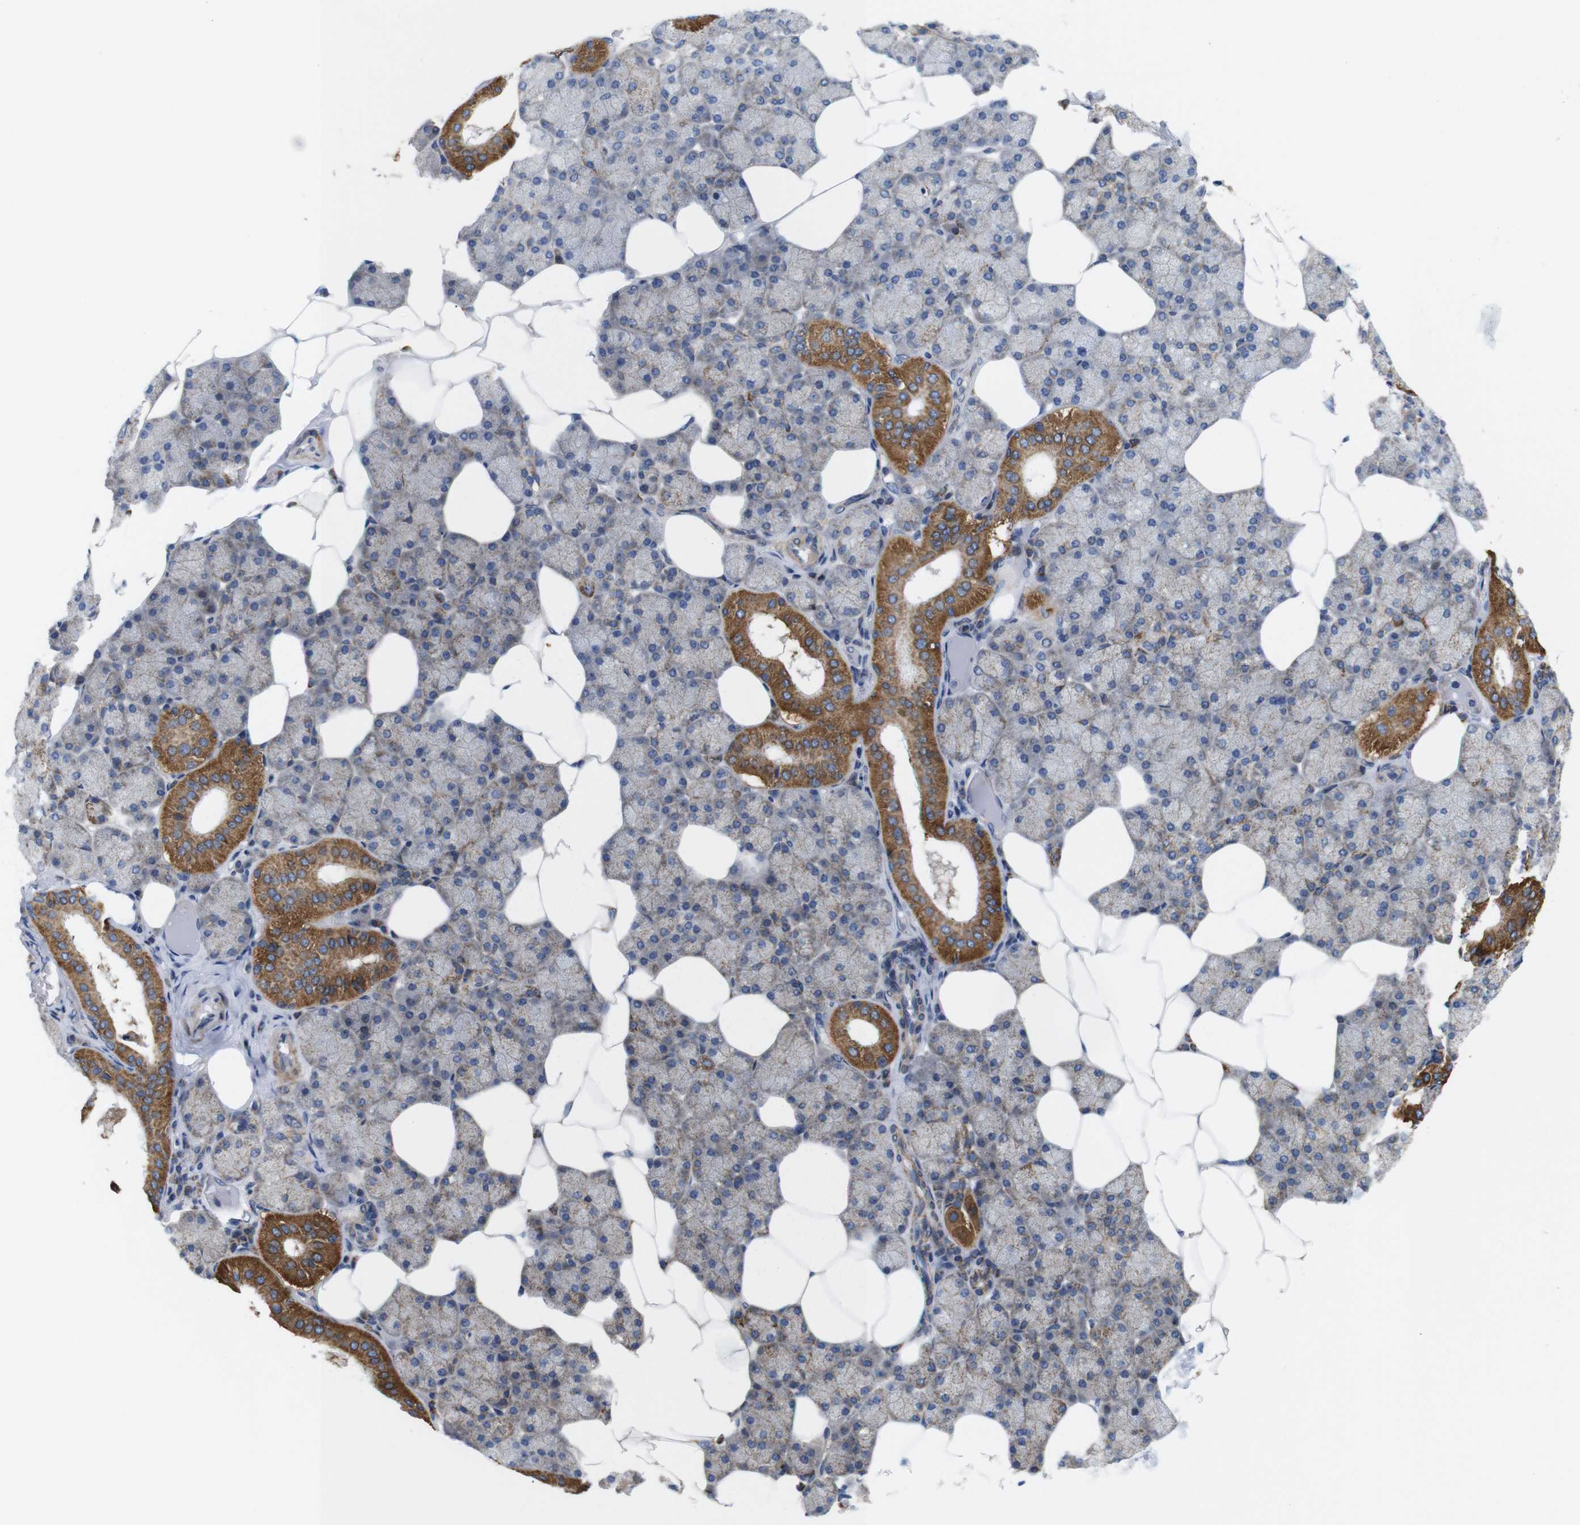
{"staining": {"intensity": "strong", "quantity": "25%-75%", "location": "cytoplasmic/membranous"}, "tissue": "salivary gland", "cell_type": "Glandular cells", "image_type": "normal", "snomed": [{"axis": "morphology", "description": "Normal tissue, NOS"}, {"axis": "topography", "description": "Salivary gland"}], "caption": "Glandular cells show high levels of strong cytoplasmic/membranous positivity in approximately 25%-75% of cells in unremarkable human salivary gland.", "gene": "FAM171B", "patient": {"sex": "male", "age": 62}}